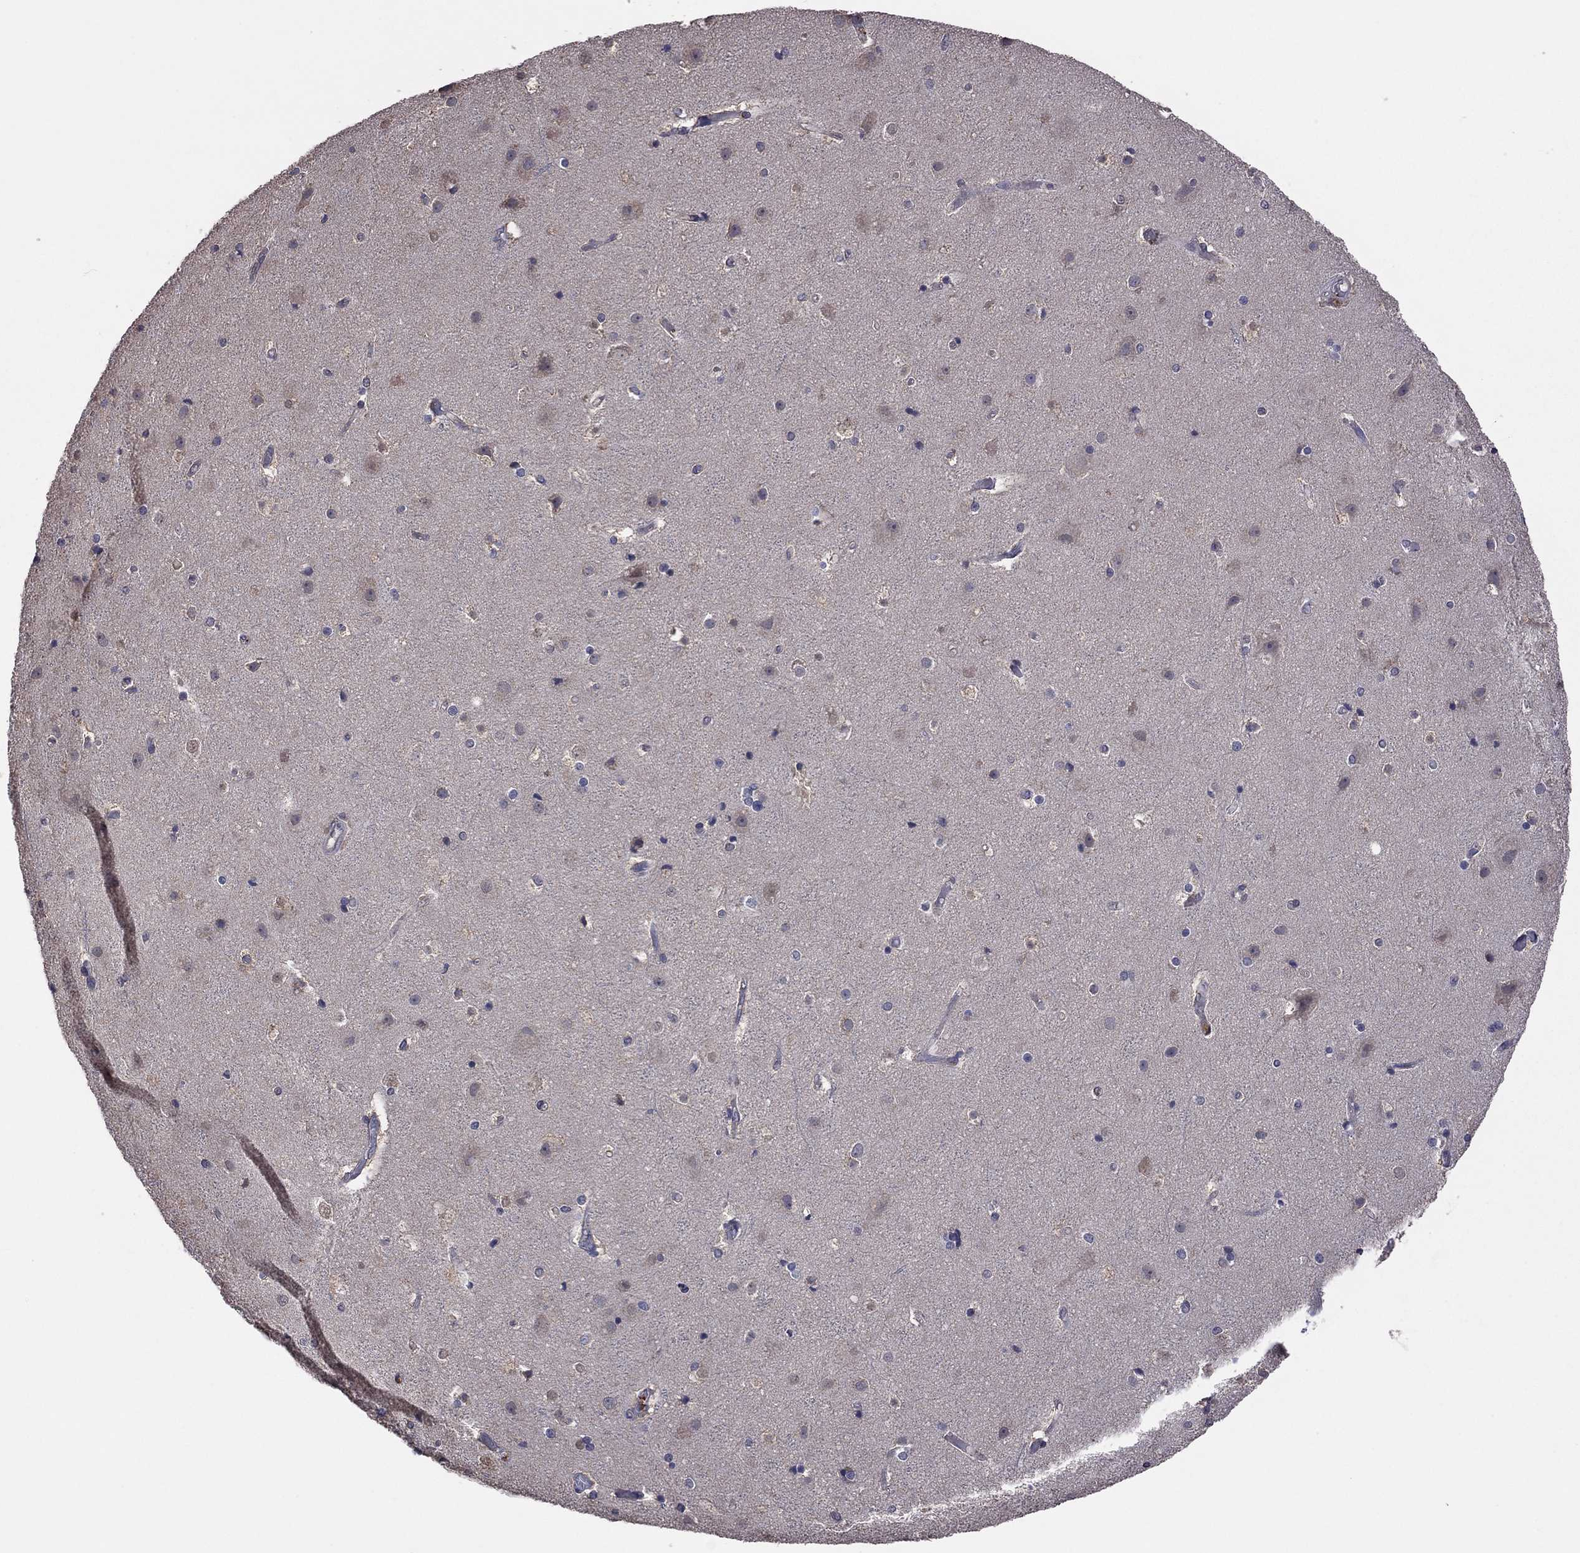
{"staining": {"intensity": "negative", "quantity": "none", "location": "none"}, "tissue": "cerebral cortex", "cell_type": "Endothelial cells", "image_type": "normal", "snomed": [{"axis": "morphology", "description": "Normal tissue, NOS"}, {"axis": "topography", "description": "Cerebral cortex"}], "caption": "The IHC micrograph has no significant staining in endothelial cells of cerebral cortex.", "gene": "TSNARE1", "patient": {"sex": "female", "age": 52}}